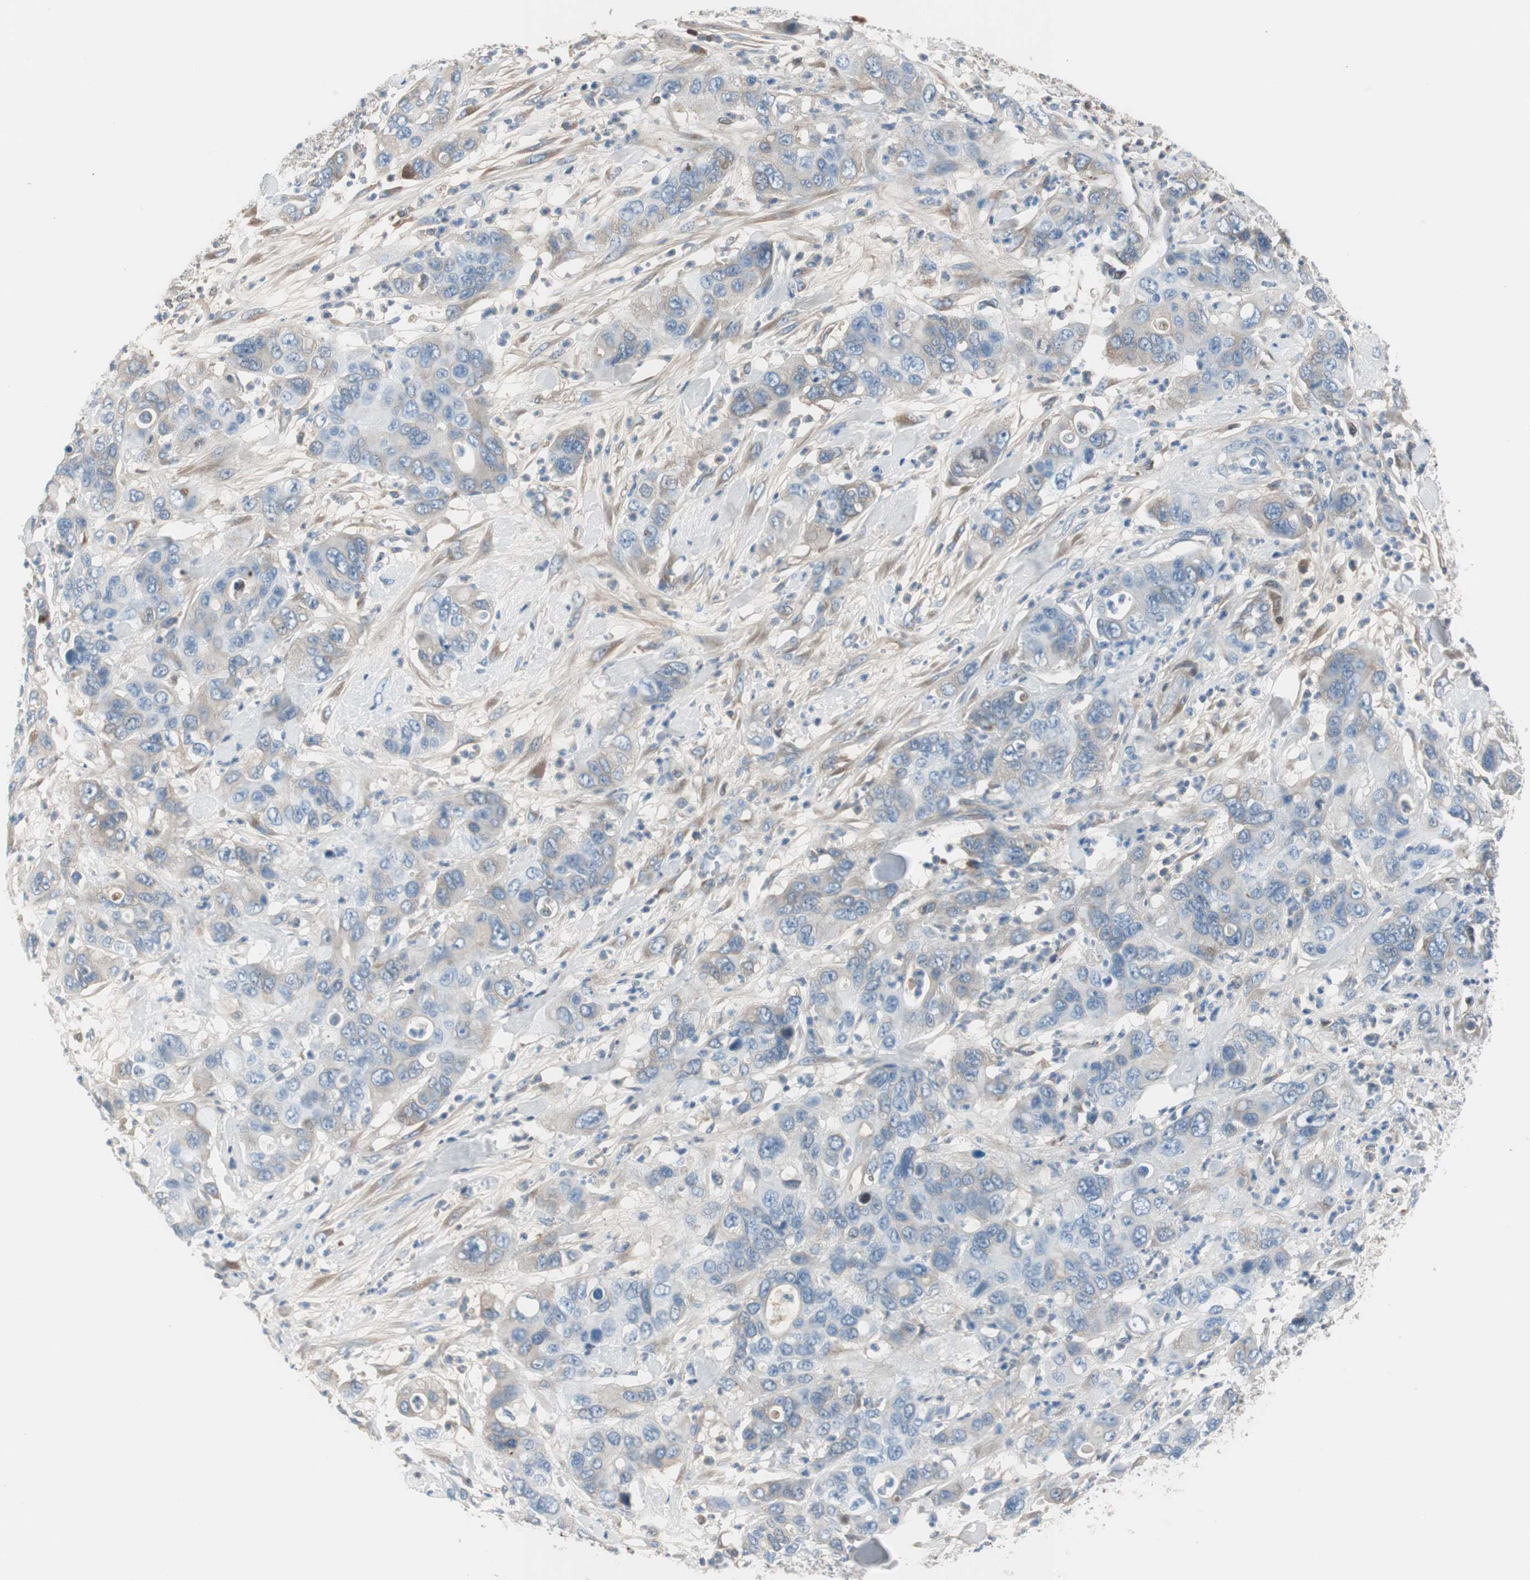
{"staining": {"intensity": "weak", "quantity": "<25%", "location": "cytoplasmic/membranous"}, "tissue": "pancreatic cancer", "cell_type": "Tumor cells", "image_type": "cancer", "snomed": [{"axis": "morphology", "description": "Adenocarcinoma, NOS"}, {"axis": "topography", "description": "Pancreas"}], "caption": "Human pancreatic cancer stained for a protein using immunohistochemistry (IHC) shows no expression in tumor cells.", "gene": "SERPINF1", "patient": {"sex": "female", "age": 71}}